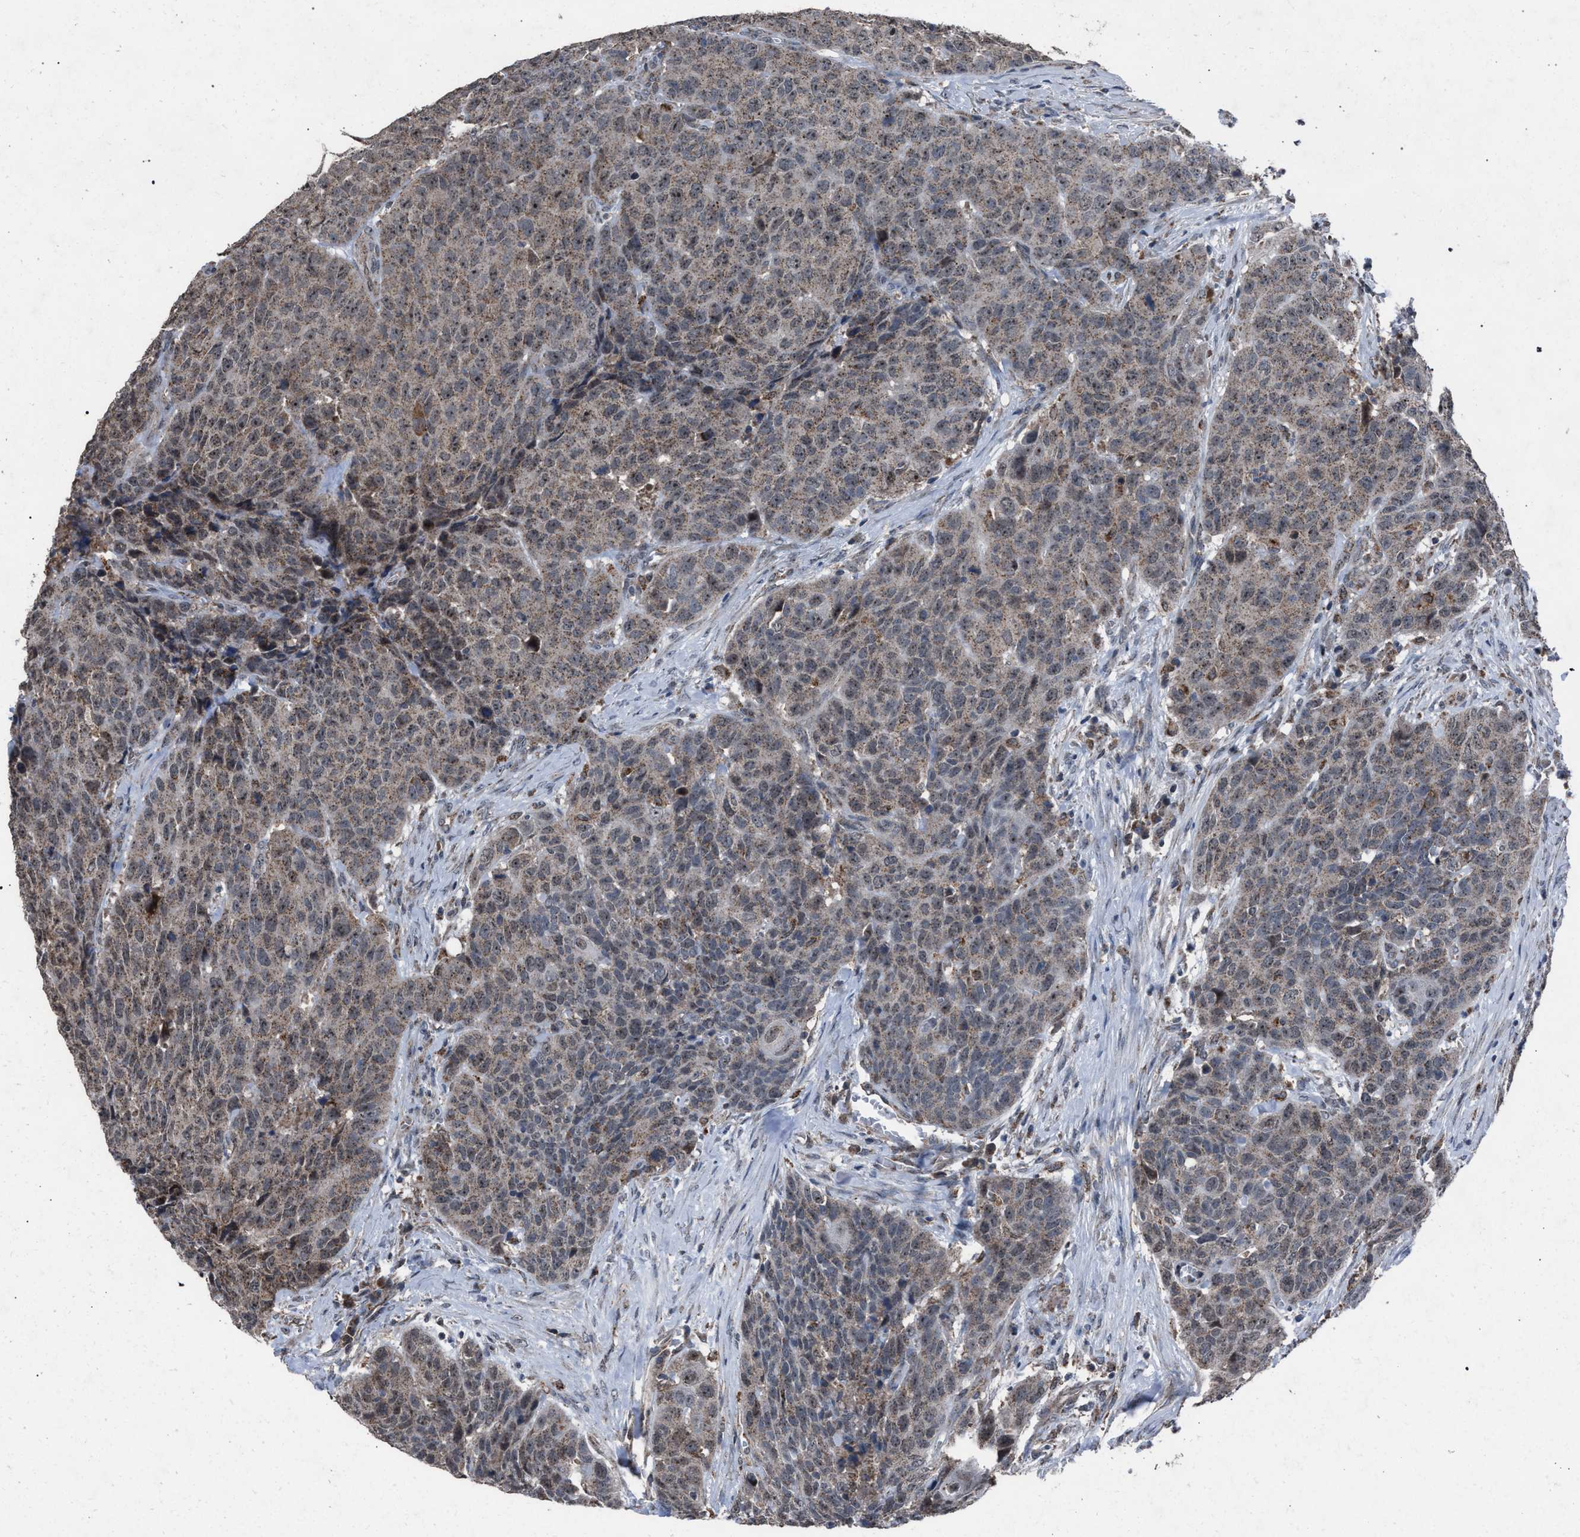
{"staining": {"intensity": "weak", "quantity": "25%-75%", "location": "cytoplasmic/membranous"}, "tissue": "head and neck cancer", "cell_type": "Tumor cells", "image_type": "cancer", "snomed": [{"axis": "morphology", "description": "Squamous cell carcinoma, NOS"}, {"axis": "topography", "description": "Head-Neck"}], "caption": "This is a micrograph of IHC staining of squamous cell carcinoma (head and neck), which shows weak expression in the cytoplasmic/membranous of tumor cells.", "gene": "HSD17B4", "patient": {"sex": "male", "age": 66}}